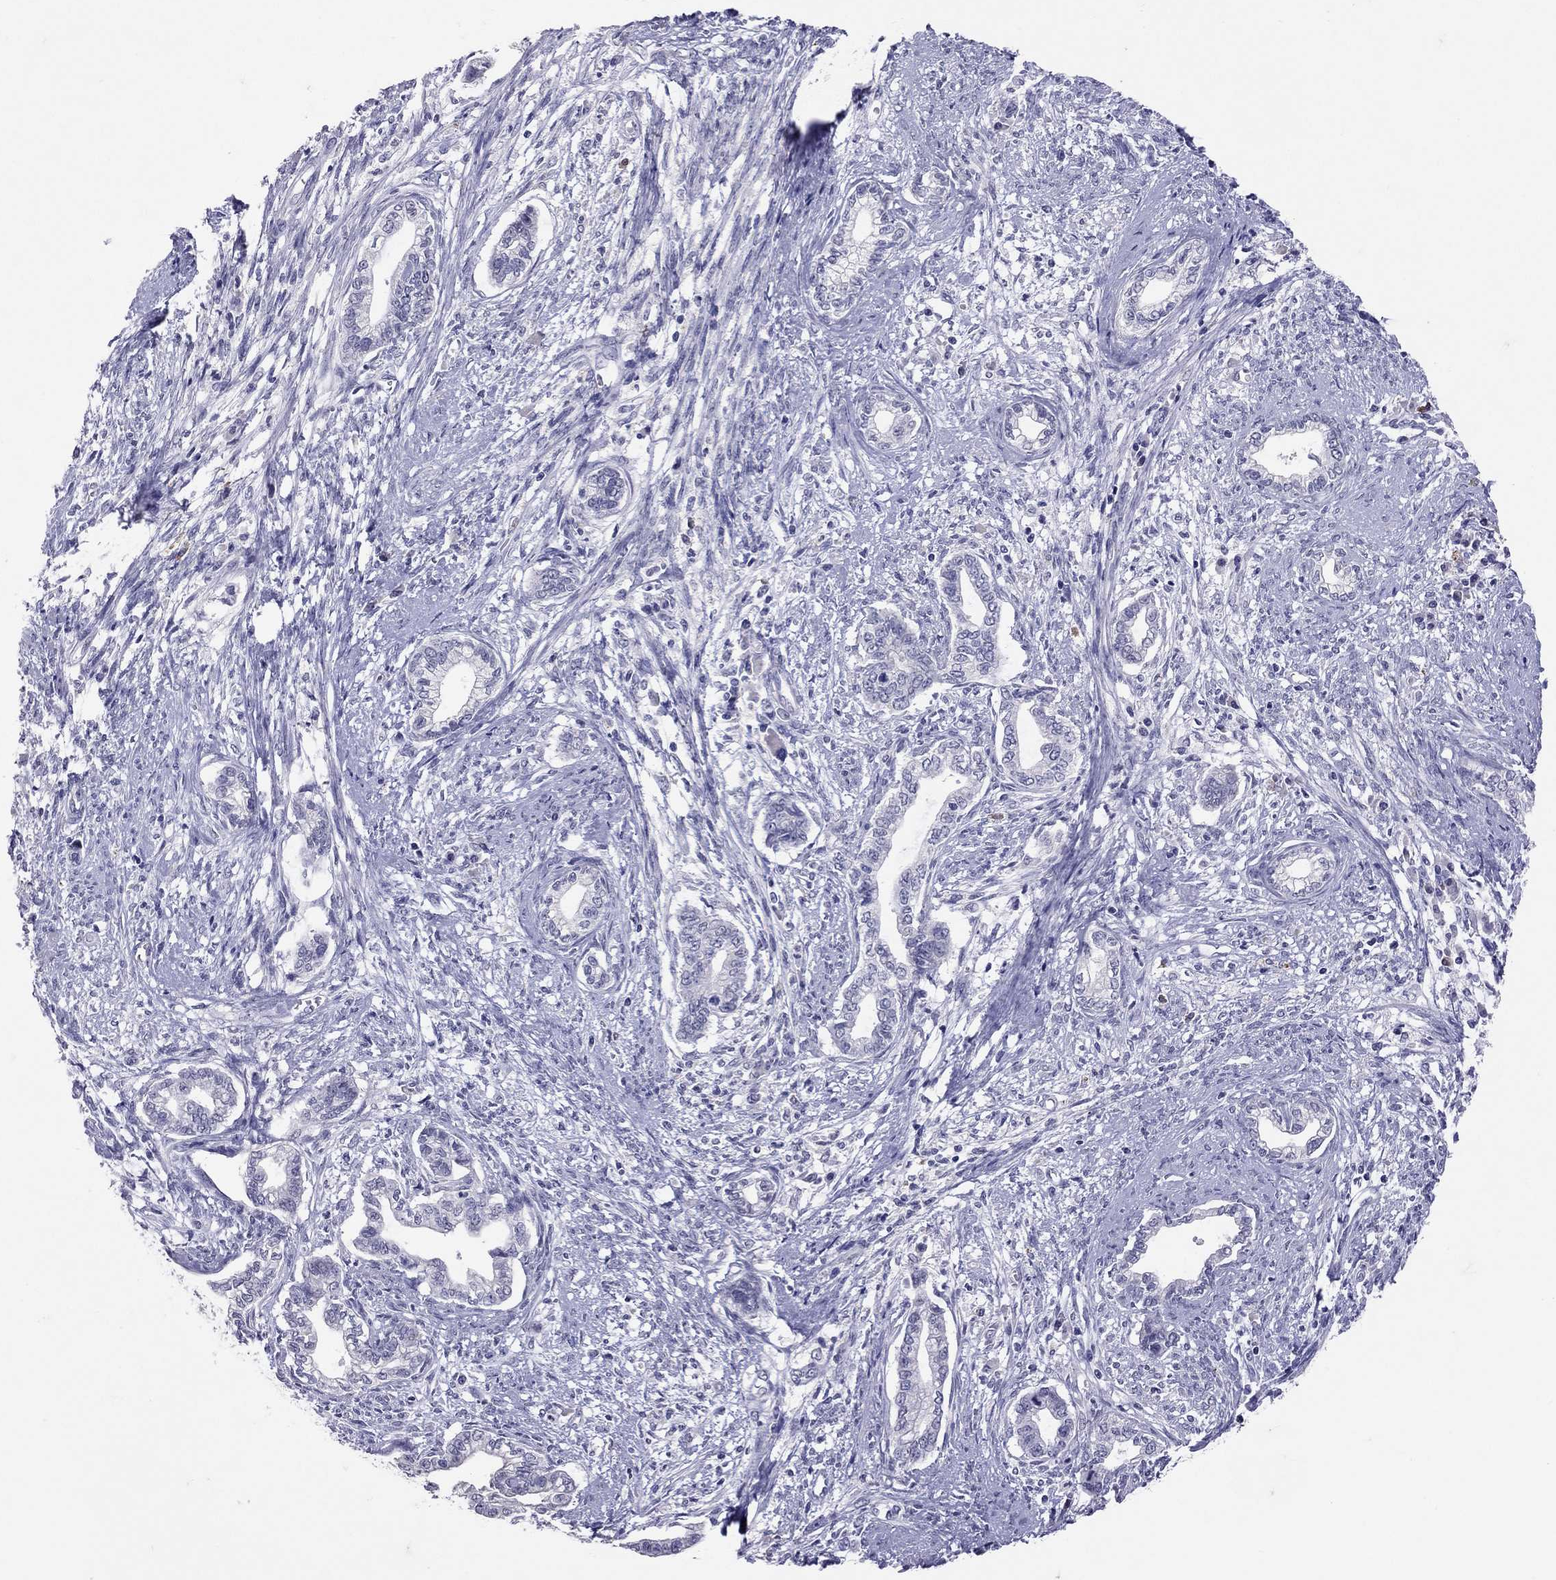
{"staining": {"intensity": "negative", "quantity": "none", "location": "none"}, "tissue": "cervical cancer", "cell_type": "Tumor cells", "image_type": "cancer", "snomed": [{"axis": "morphology", "description": "Adenocarcinoma, NOS"}, {"axis": "topography", "description": "Cervix"}], "caption": "Human cervical adenocarcinoma stained for a protein using IHC reveals no positivity in tumor cells.", "gene": "SLAMF1", "patient": {"sex": "female", "age": 62}}